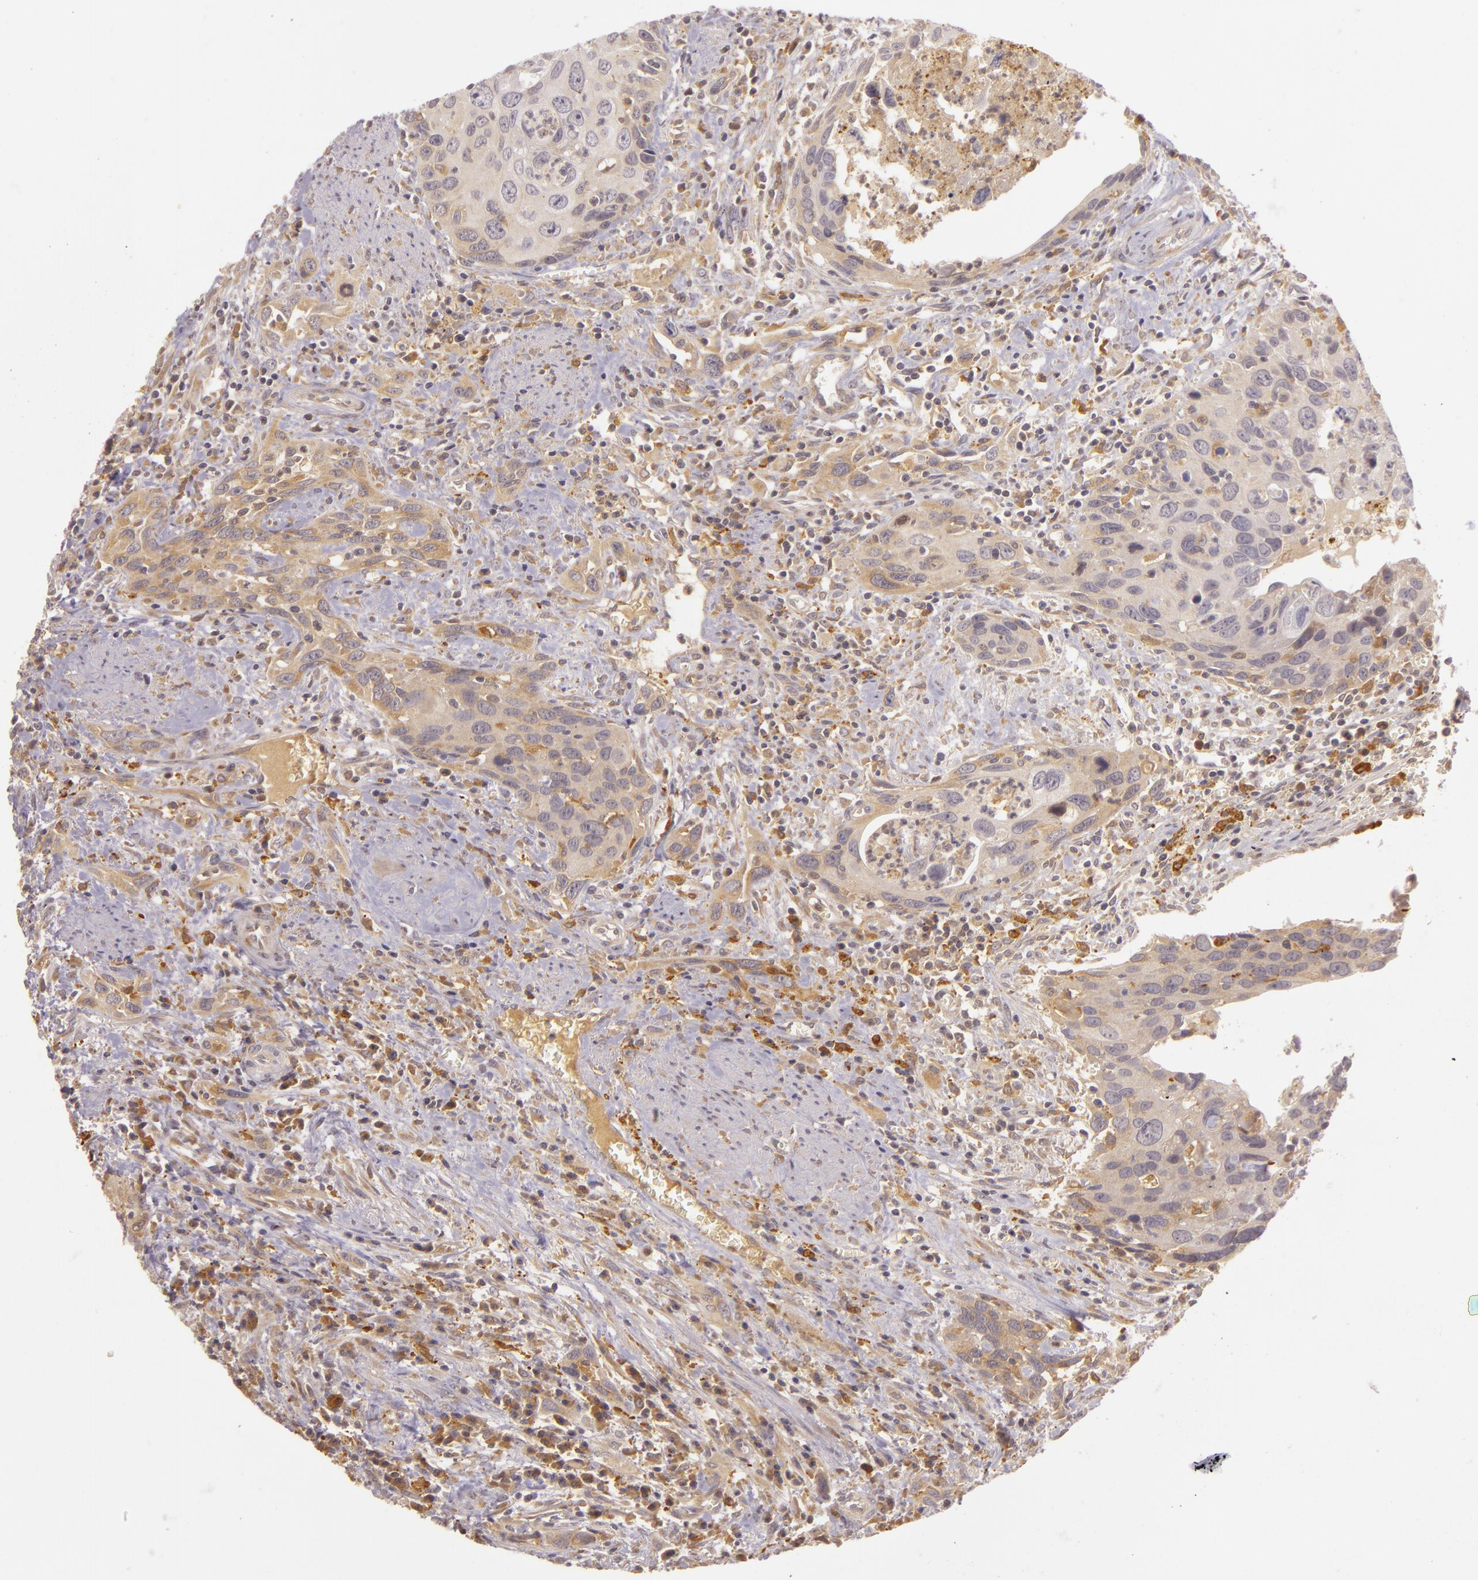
{"staining": {"intensity": "weak", "quantity": ">75%", "location": "cytoplasmic/membranous"}, "tissue": "urothelial cancer", "cell_type": "Tumor cells", "image_type": "cancer", "snomed": [{"axis": "morphology", "description": "Urothelial carcinoma, High grade"}, {"axis": "topography", "description": "Urinary bladder"}], "caption": "Urothelial cancer stained with a brown dye exhibits weak cytoplasmic/membranous positive staining in about >75% of tumor cells.", "gene": "PPP1R3F", "patient": {"sex": "male", "age": 71}}